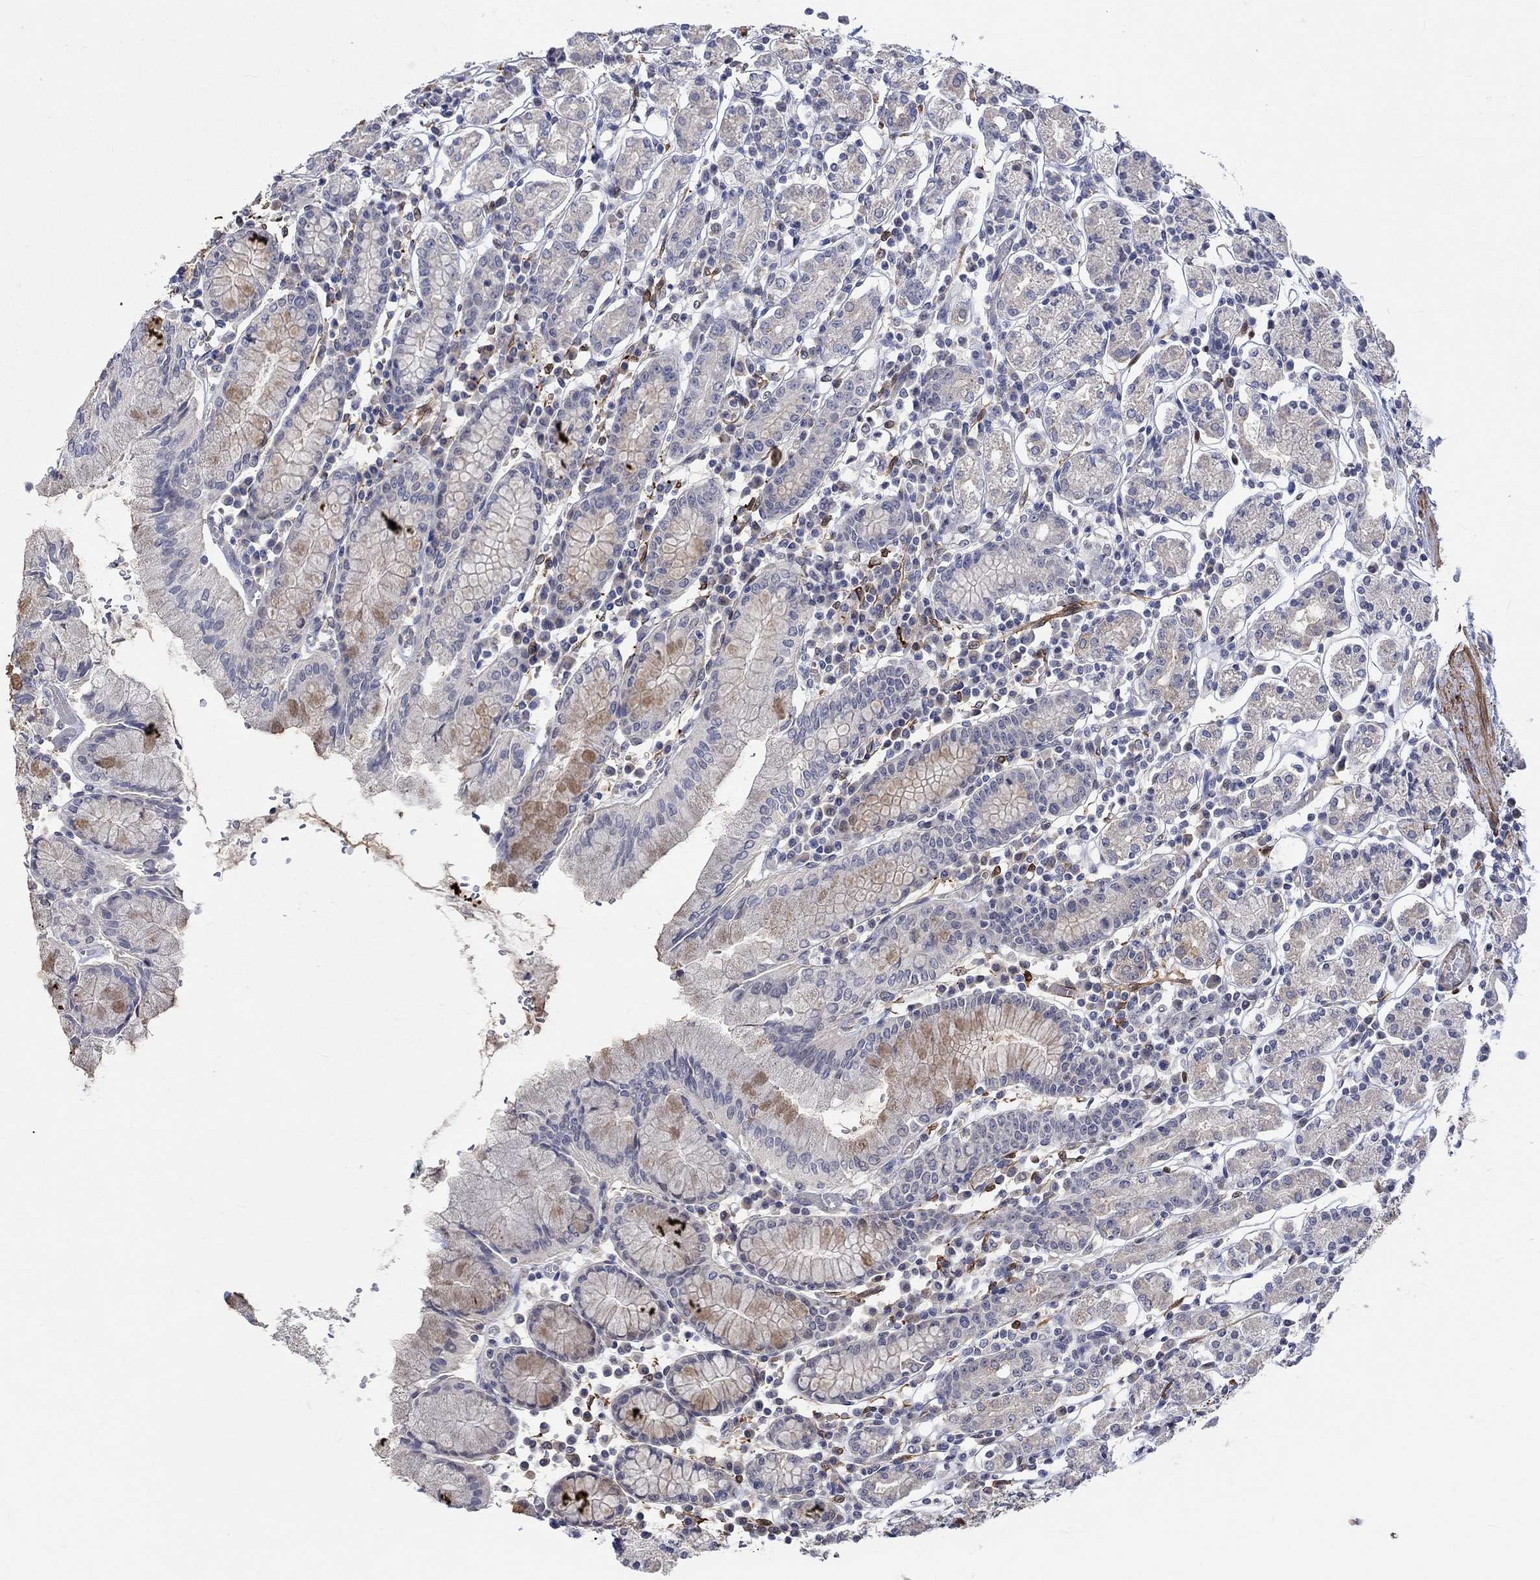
{"staining": {"intensity": "weak", "quantity": "<25%", "location": "cytoplasmic/membranous"}, "tissue": "stomach", "cell_type": "Glandular cells", "image_type": "normal", "snomed": [{"axis": "morphology", "description": "Normal tissue, NOS"}, {"axis": "topography", "description": "Stomach, upper"}, {"axis": "topography", "description": "Stomach"}], "caption": "Unremarkable stomach was stained to show a protein in brown. There is no significant staining in glandular cells. (DAB (3,3'-diaminobenzidine) immunohistochemistry with hematoxylin counter stain).", "gene": "TGM2", "patient": {"sex": "male", "age": 62}}